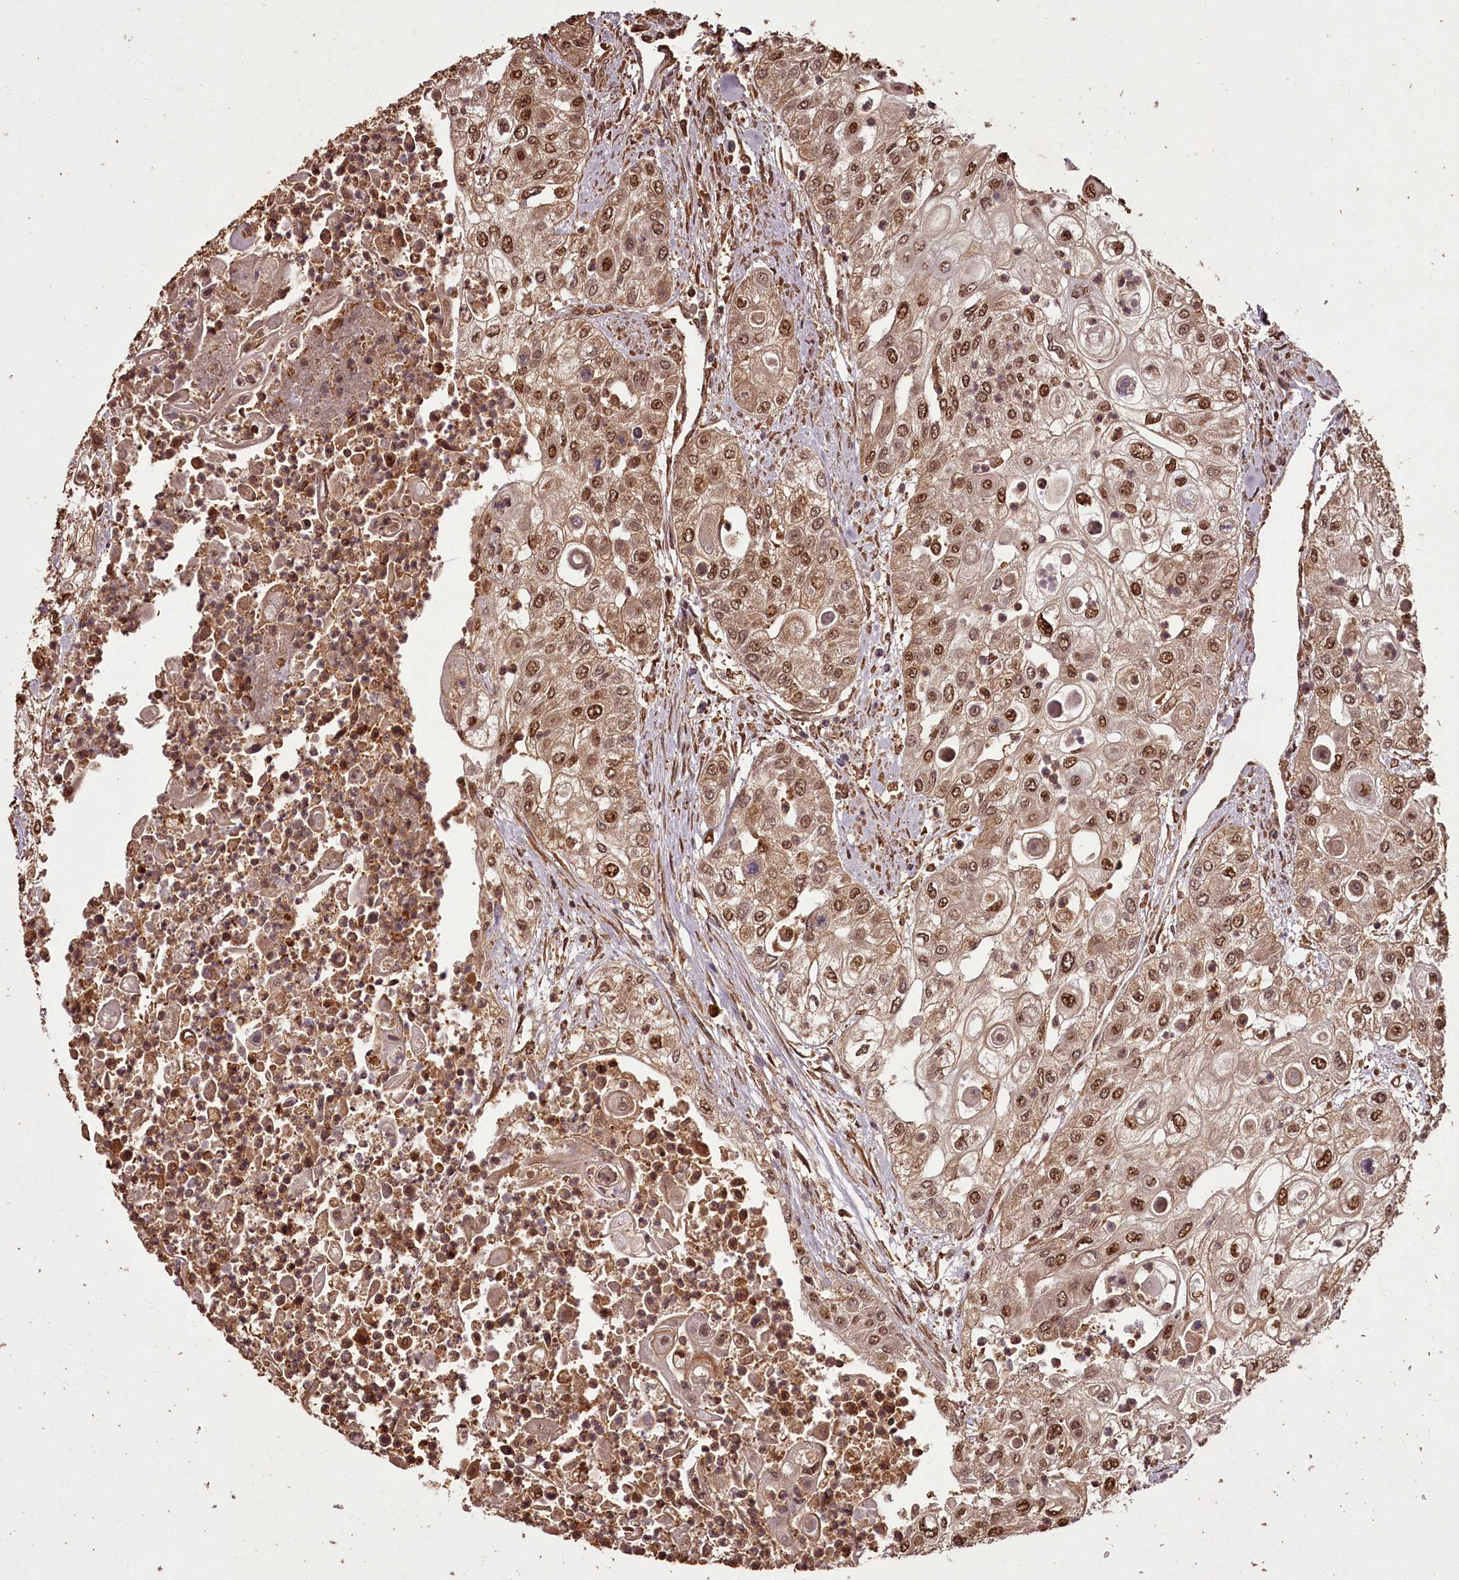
{"staining": {"intensity": "moderate", "quantity": ">75%", "location": "cytoplasmic/membranous,nuclear"}, "tissue": "urothelial cancer", "cell_type": "Tumor cells", "image_type": "cancer", "snomed": [{"axis": "morphology", "description": "Urothelial carcinoma, High grade"}, {"axis": "topography", "description": "Urinary bladder"}], "caption": "A micrograph of urothelial cancer stained for a protein displays moderate cytoplasmic/membranous and nuclear brown staining in tumor cells.", "gene": "NPRL2", "patient": {"sex": "female", "age": 79}}